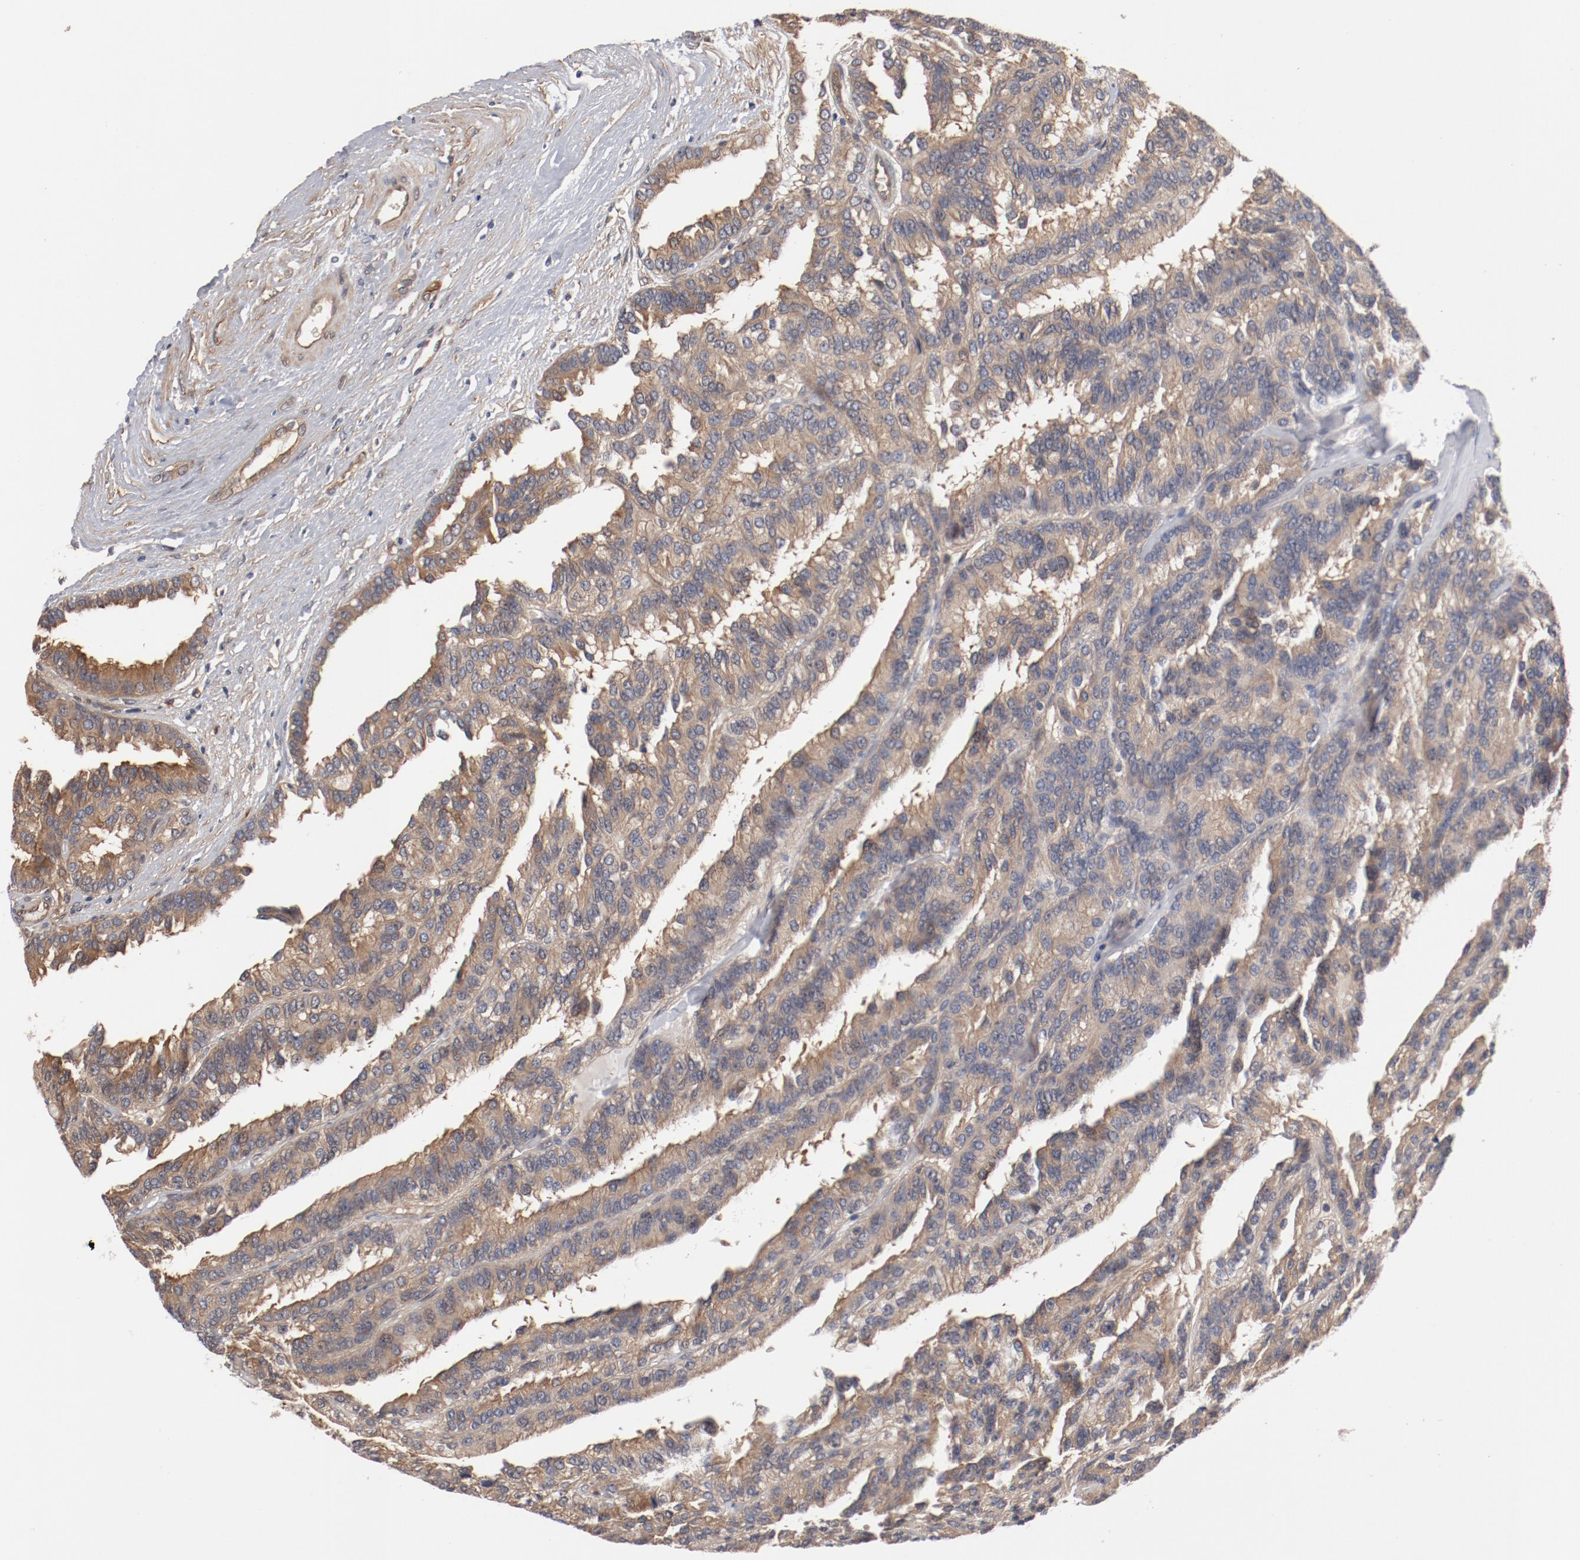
{"staining": {"intensity": "negative", "quantity": "none", "location": "none"}, "tissue": "renal cancer", "cell_type": "Tumor cells", "image_type": "cancer", "snomed": [{"axis": "morphology", "description": "Adenocarcinoma, NOS"}, {"axis": "topography", "description": "Kidney"}], "caption": "Immunohistochemical staining of human renal cancer (adenocarcinoma) displays no significant expression in tumor cells. (DAB (3,3'-diaminobenzidine) immunohistochemistry (IHC) with hematoxylin counter stain).", "gene": "PITPNM2", "patient": {"sex": "male", "age": 46}}